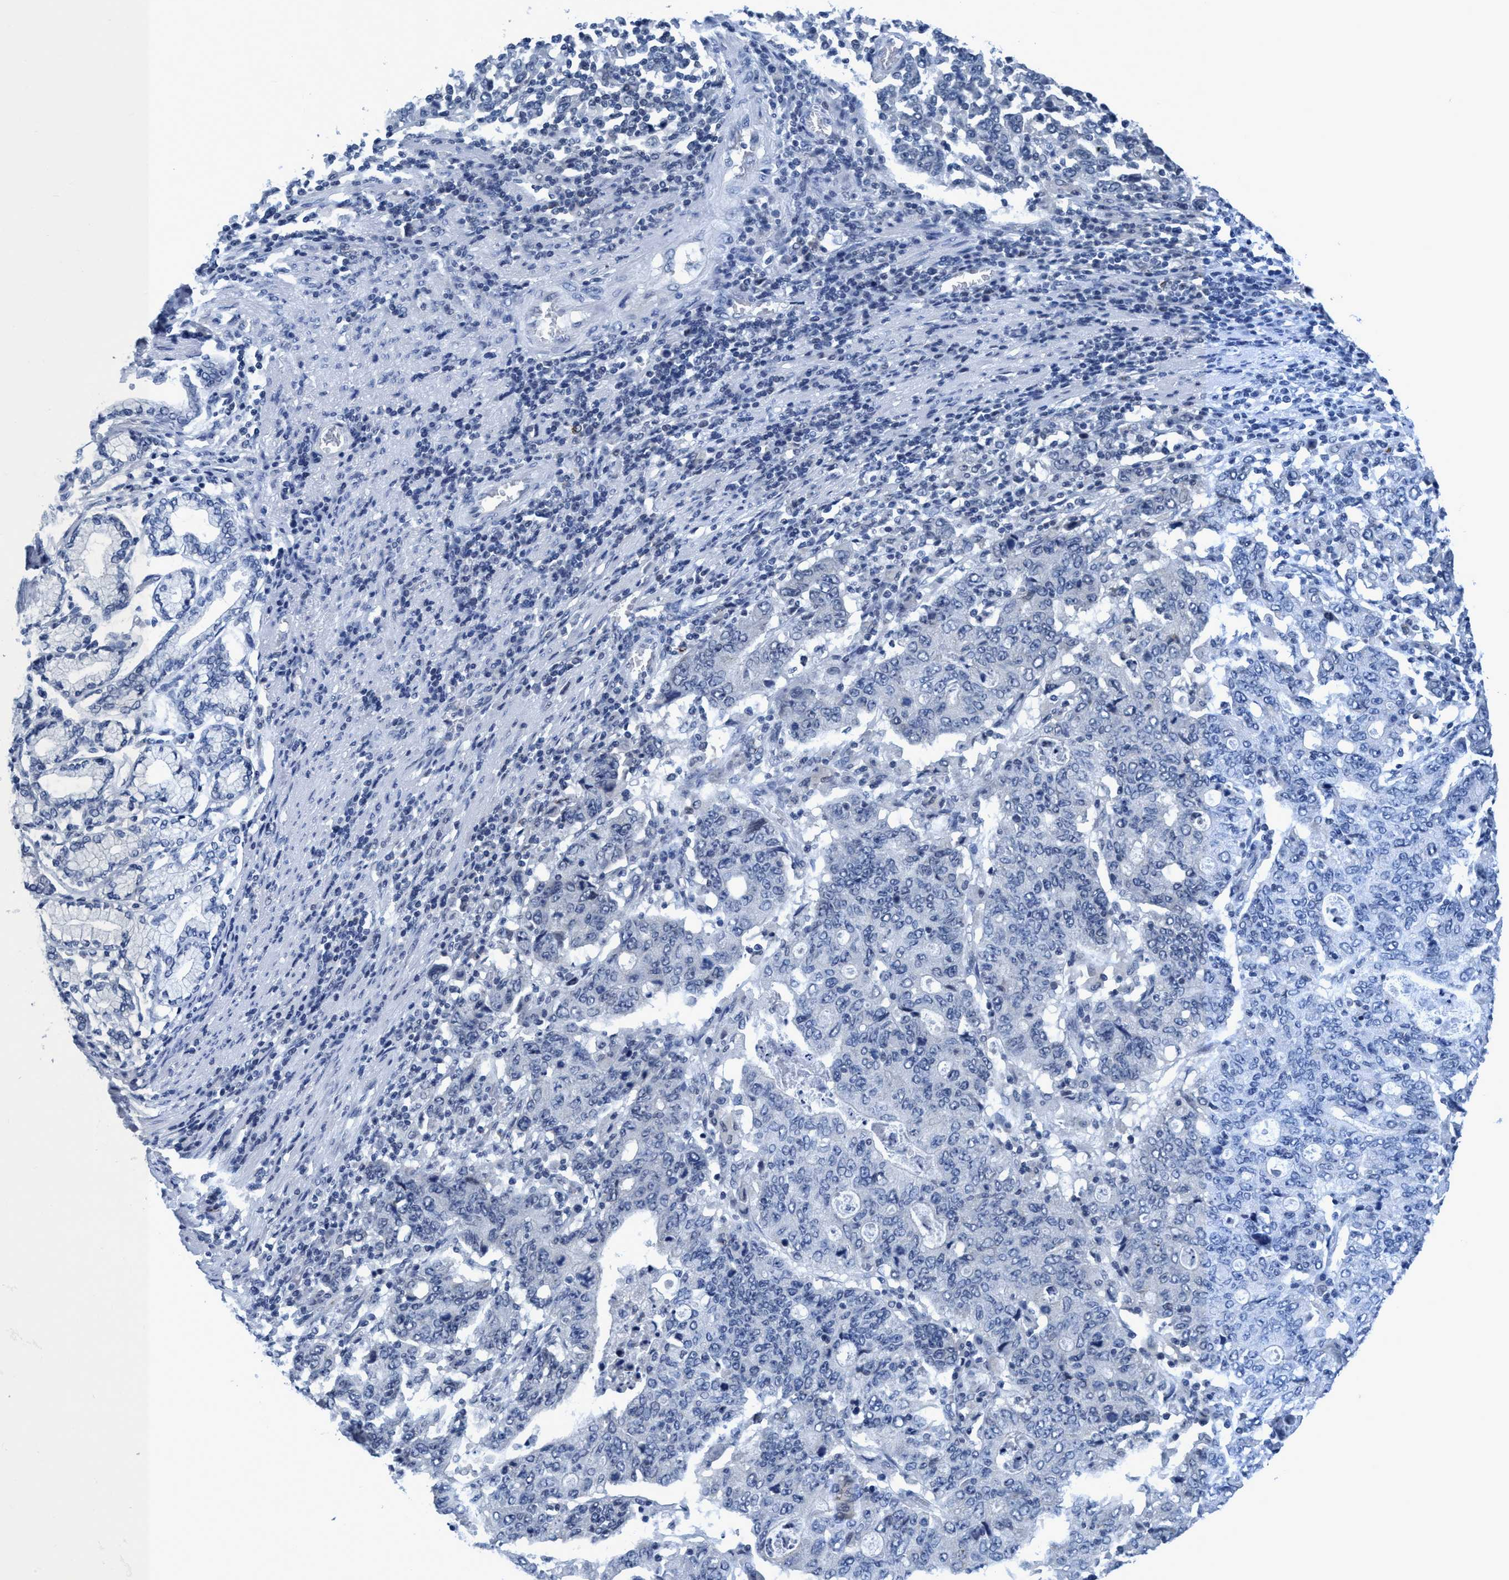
{"staining": {"intensity": "negative", "quantity": "none", "location": "none"}, "tissue": "stomach cancer", "cell_type": "Tumor cells", "image_type": "cancer", "snomed": [{"axis": "morphology", "description": "Adenocarcinoma, NOS"}, {"axis": "topography", "description": "Stomach, upper"}], "caption": "DAB (3,3'-diaminobenzidine) immunohistochemical staining of human stomach cancer (adenocarcinoma) reveals no significant expression in tumor cells.", "gene": "DNAI1", "patient": {"sex": "male", "age": 69}}